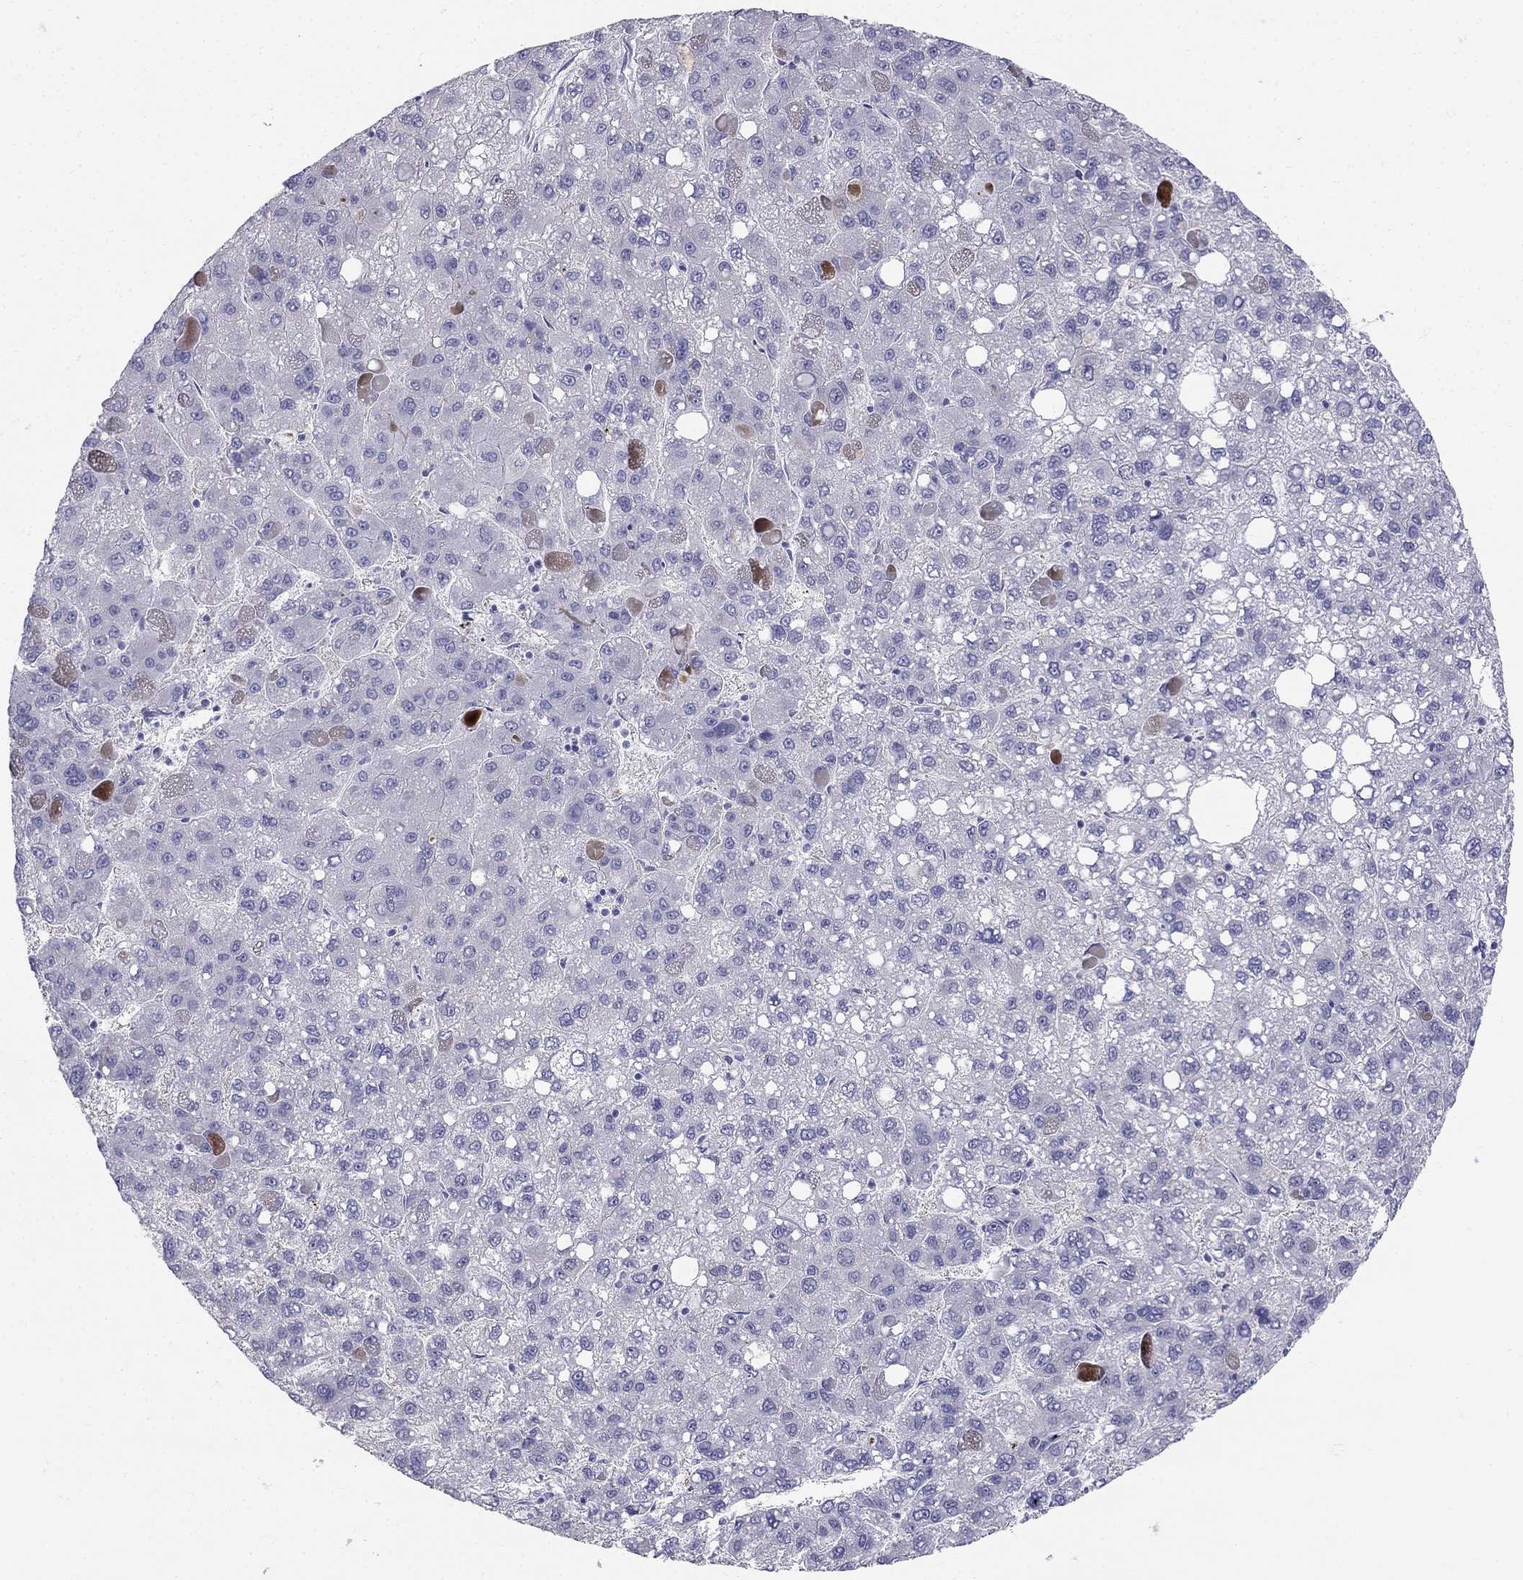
{"staining": {"intensity": "negative", "quantity": "none", "location": "none"}, "tissue": "liver cancer", "cell_type": "Tumor cells", "image_type": "cancer", "snomed": [{"axis": "morphology", "description": "Carcinoma, Hepatocellular, NOS"}, {"axis": "topography", "description": "Liver"}], "caption": "There is no significant positivity in tumor cells of liver hepatocellular carcinoma.", "gene": "RFLNA", "patient": {"sex": "female", "age": 82}}